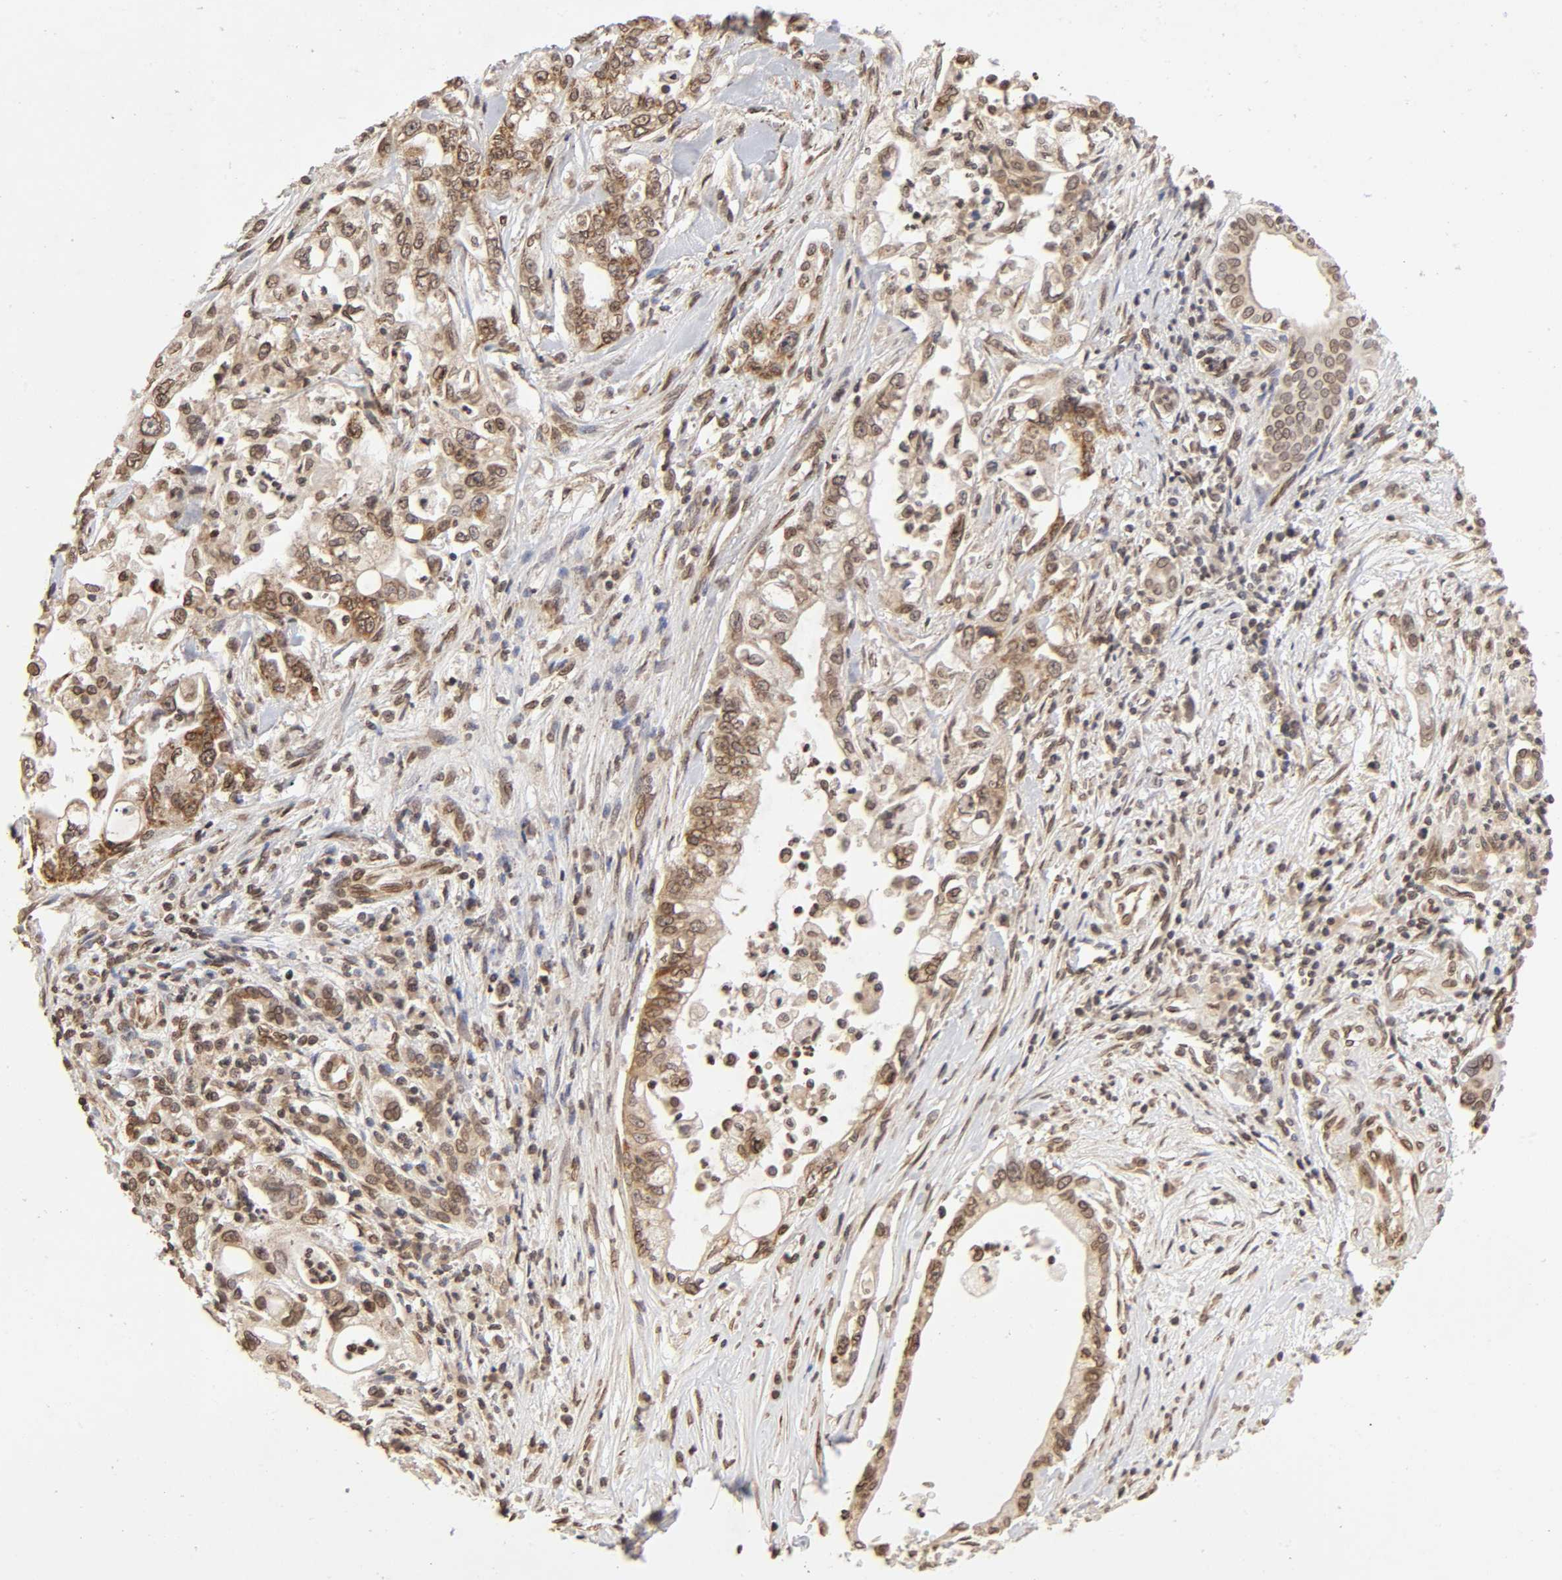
{"staining": {"intensity": "weak", "quantity": "25%-75%", "location": "cytoplasmic/membranous,nuclear"}, "tissue": "pancreatic cancer", "cell_type": "Tumor cells", "image_type": "cancer", "snomed": [{"axis": "morphology", "description": "Normal tissue, NOS"}, {"axis": "topography", "description": "Pancreas"}], "caption": "Brown immunohistochemical staining in human pancreatic cancer shows weak cytoplasmic/membranous and nuclear expression in about 25%-75% of tumor cells.", "gene": "MLLT6", "patient": {"sex": "male", "age": 42}}